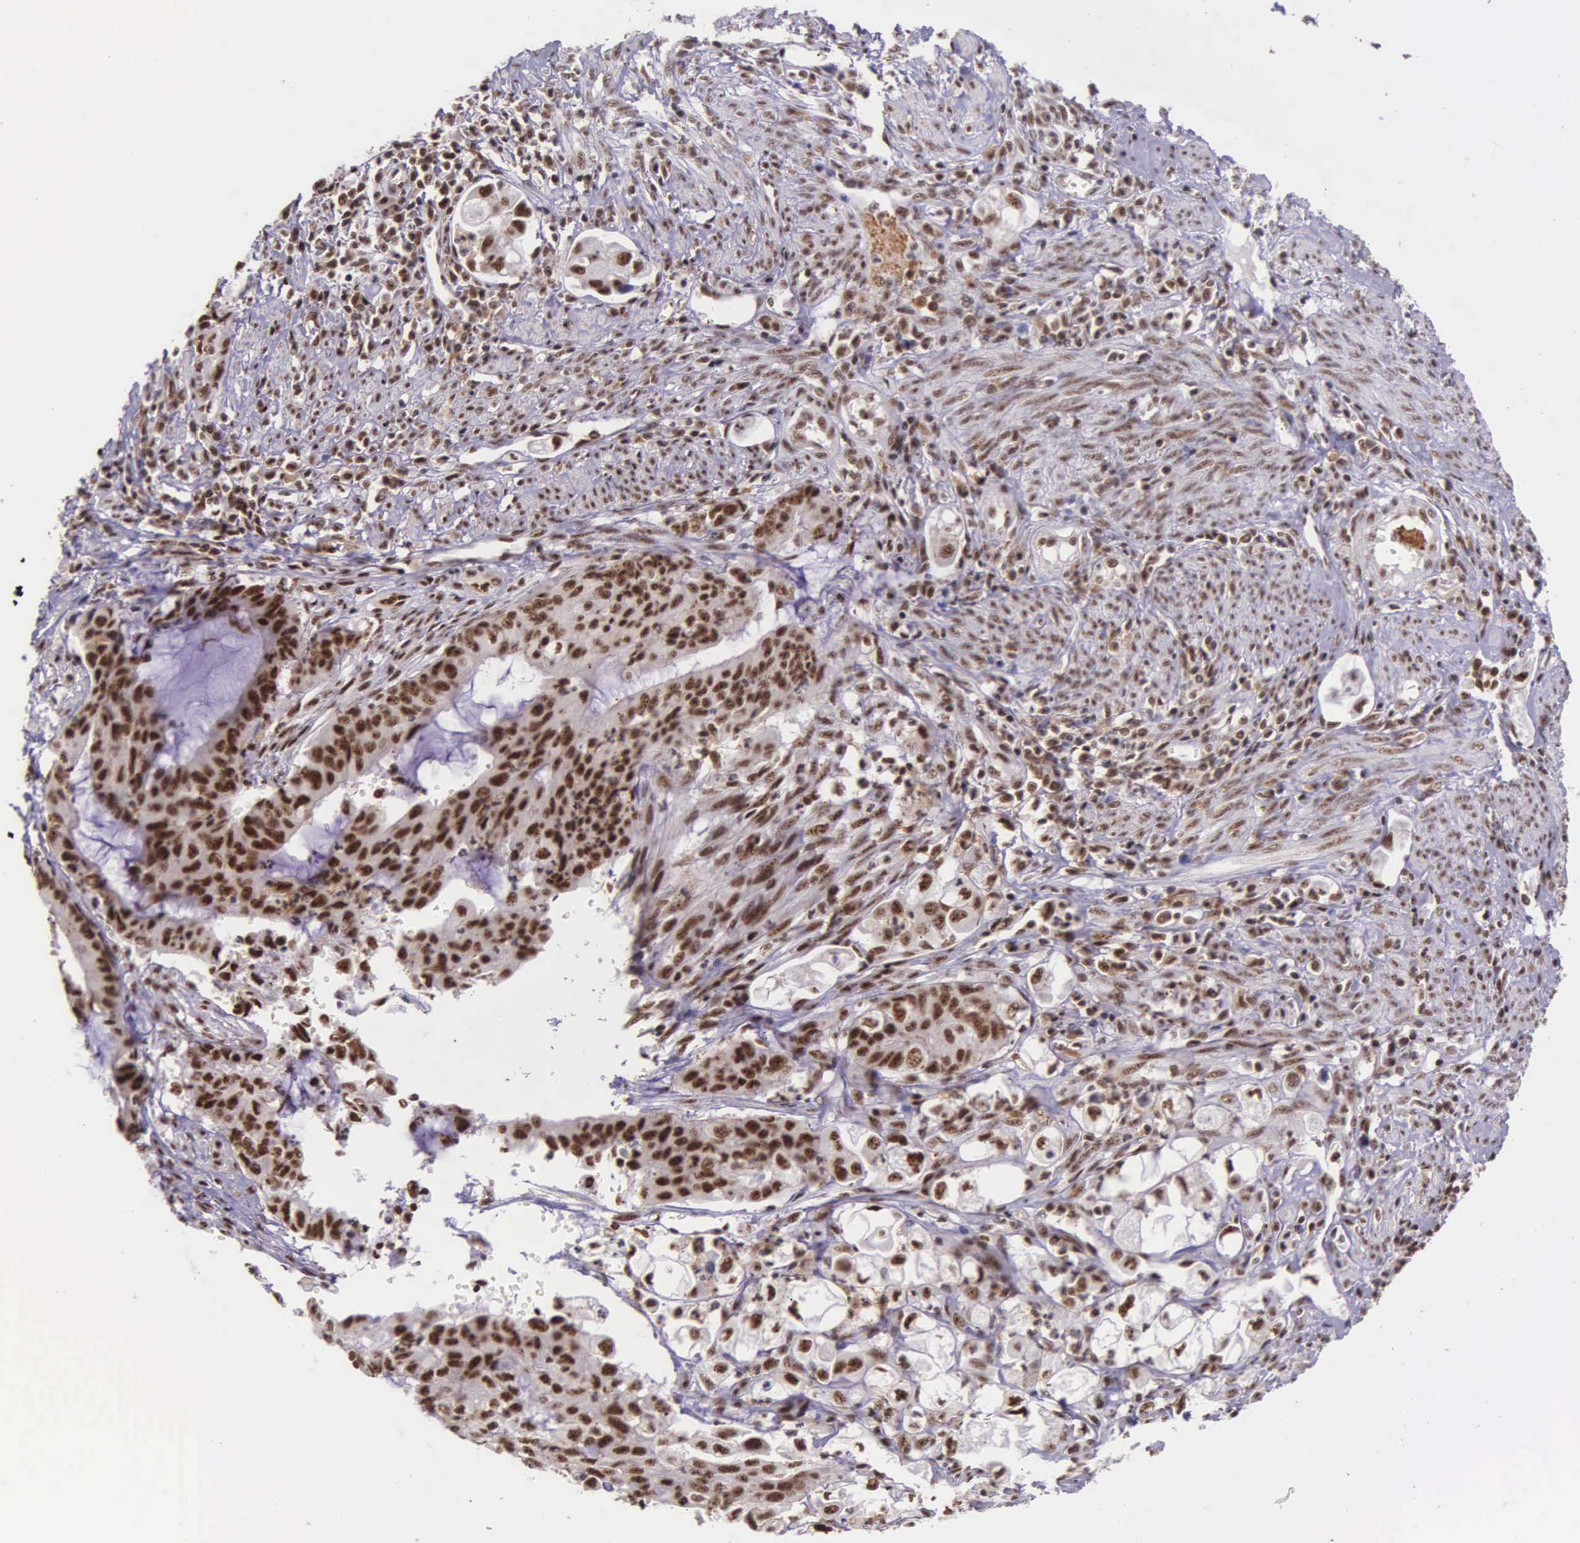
{"staining": {"intensity": "moderate", "quantity": ">75%", "location": "nuclear"}, "tissue": "endometrial cancer", "cell_type": "Tumor cells", "image_type": "cancer", "snomed": [{"axis": "morphology", "description": "Adenocarcinoma, NOS"}, {"axis": "topography", "description": "Endometrium"}], "caption": "Immunohistochemistry (DAB (3,3'-diaminobenzidine)) staining of human endometrial cancer (adenocarcinoma) displays moderate nuclear protein positivity in approximately >75% of tumor cells.", "gene": "FAM47A", "patient": {"sex": "female", "age": 75}}